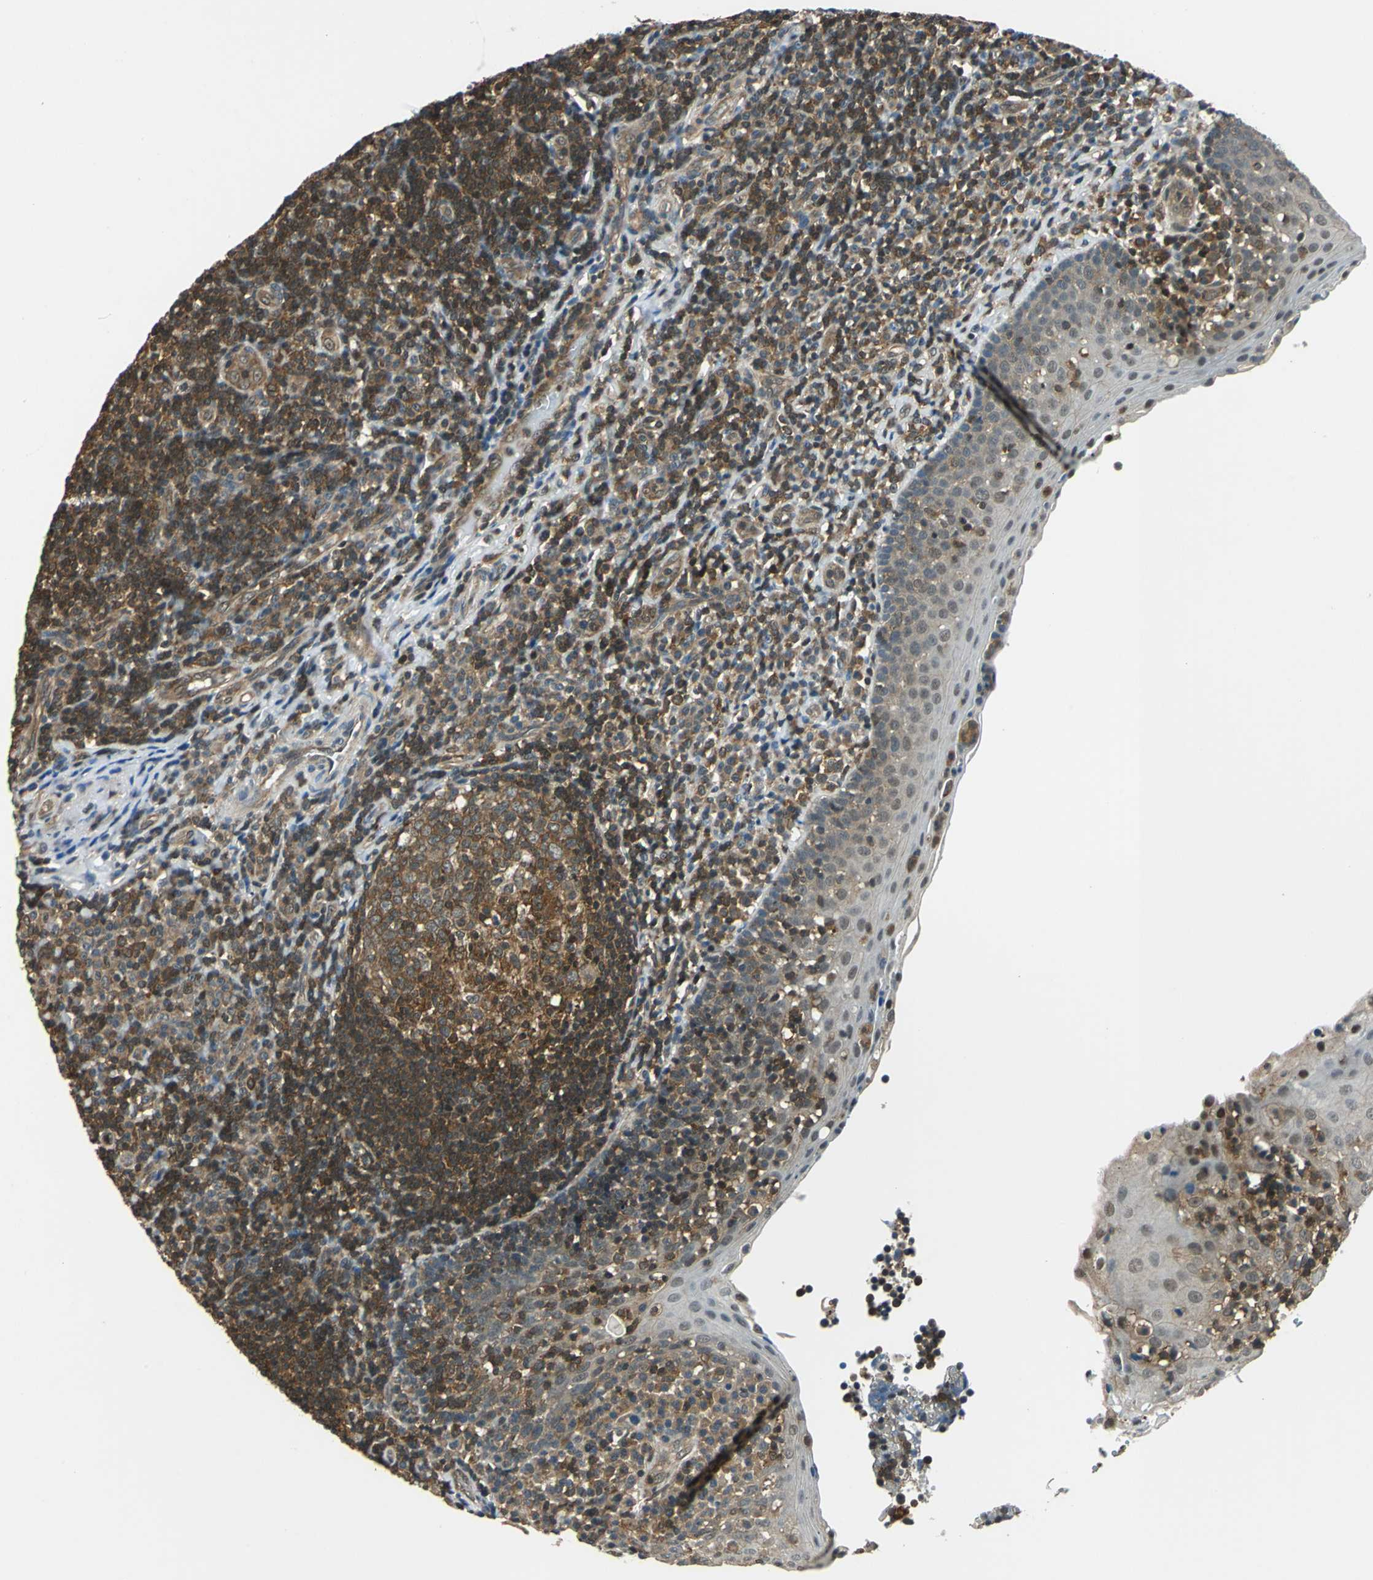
{"staining": {"intensity": "strong", "quantity": ">75%", "location": "cytoplasmic/membranous,nuclear"}, "tissue": "tonsil", "cell_type": "Germinal center cells", "image_type": "normal", "snomed": [{"axis": "morphology", "description": "Normal tissue, NOS"}, {"axis": "topography", "description": "Tonsil"}], "caption": "High-power microscopy captured an IHC micrograph of benign tonsil, revealing strong cytoplasmic/membranous,nuclear expression in approximately >75% of germinal center cells.", "gene": "ARPC3", "patient": {"sex": "female", "age": 40}}